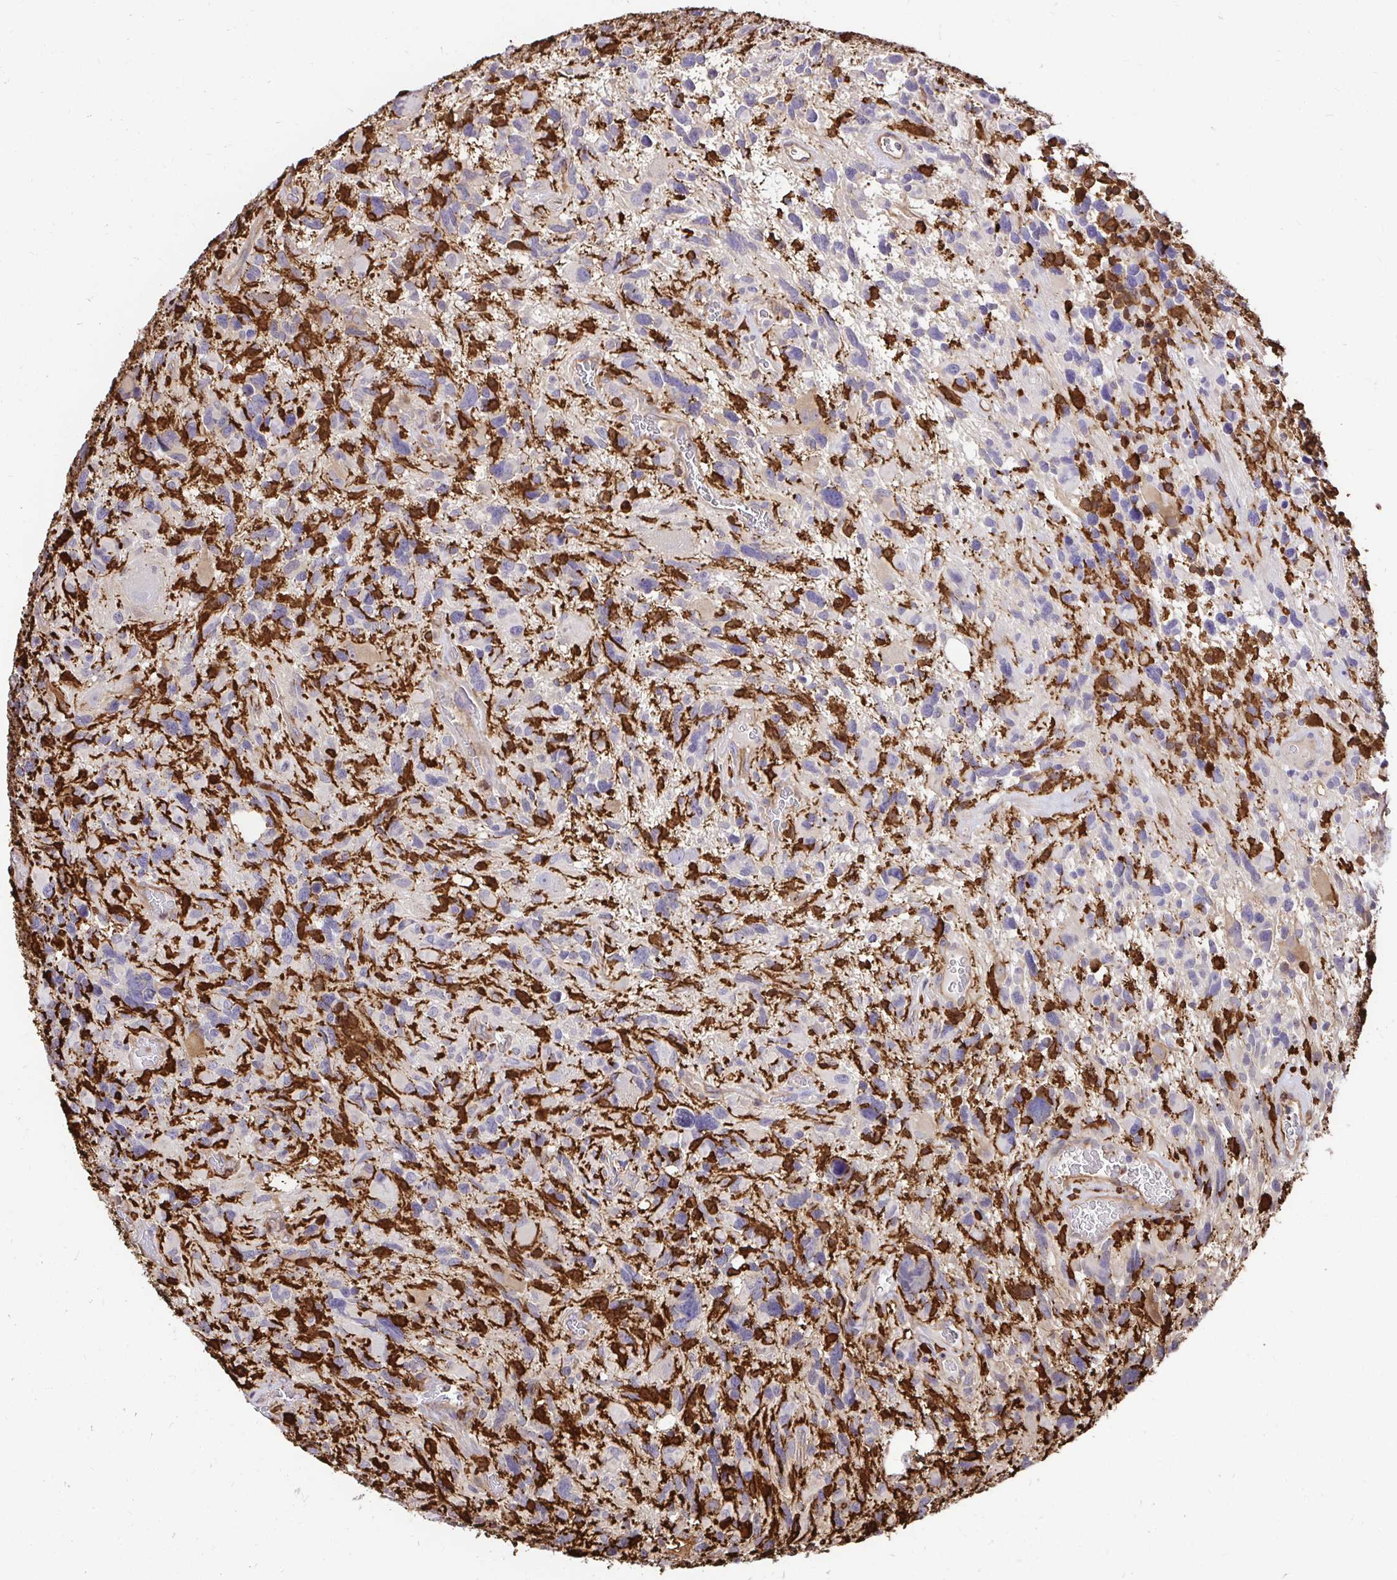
{"staining": {"intensity": "negative", "quantity": "none", "location": "none"}, "tissue": "glioma", "cell_type": "Tumor cells", "image_type": "cancer", "snomed": [{"axis": "morphology", "description": "Glioma, malignant, High grade"}, {"axis": "topography", "description": "Brain"}], "caption": "There is no significant expression in tumor cells of malignant high-grade glioma.", "gene": "GSN", "patient": {"sex": "male", "age": 49}}